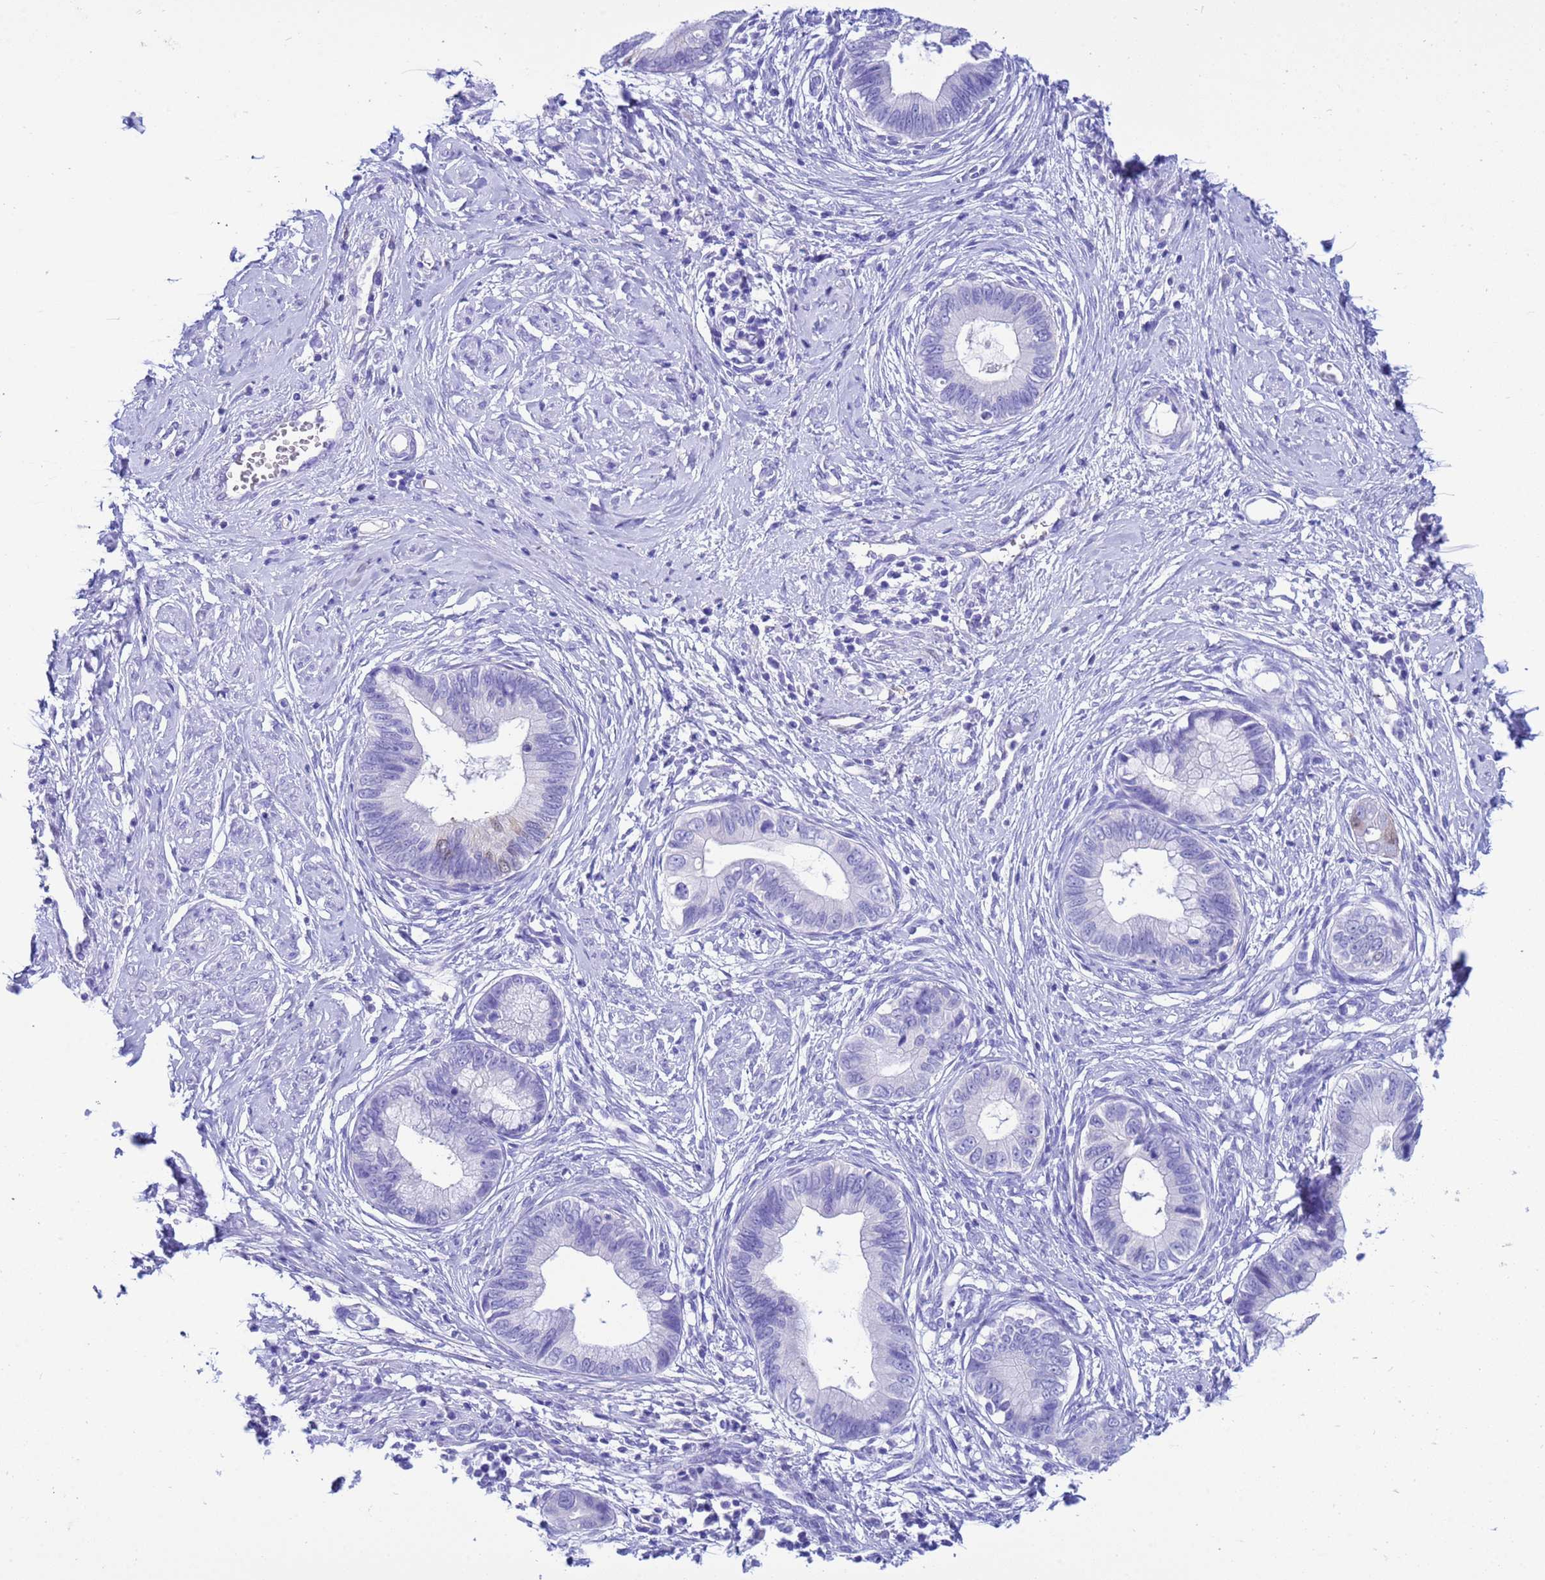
{"staining": {"intensity": "negative", "quantity": "none", "location": "none"}, "tissue": "cervical cancer", "cell_type": "Tumor cells", "image_type": "cancer", "snomed": [{"axis": "morphology", "description": "Adenocarcinoma, NOS"}, {"axis": "topography", "description": "Cervix"}], "caption": "Micrograph shows no protein positivity in tumor cells of cervical adenocarcinoma tissue.", "gene": "AKR1C2", "patient": {"sex": "female", "age": 44}}